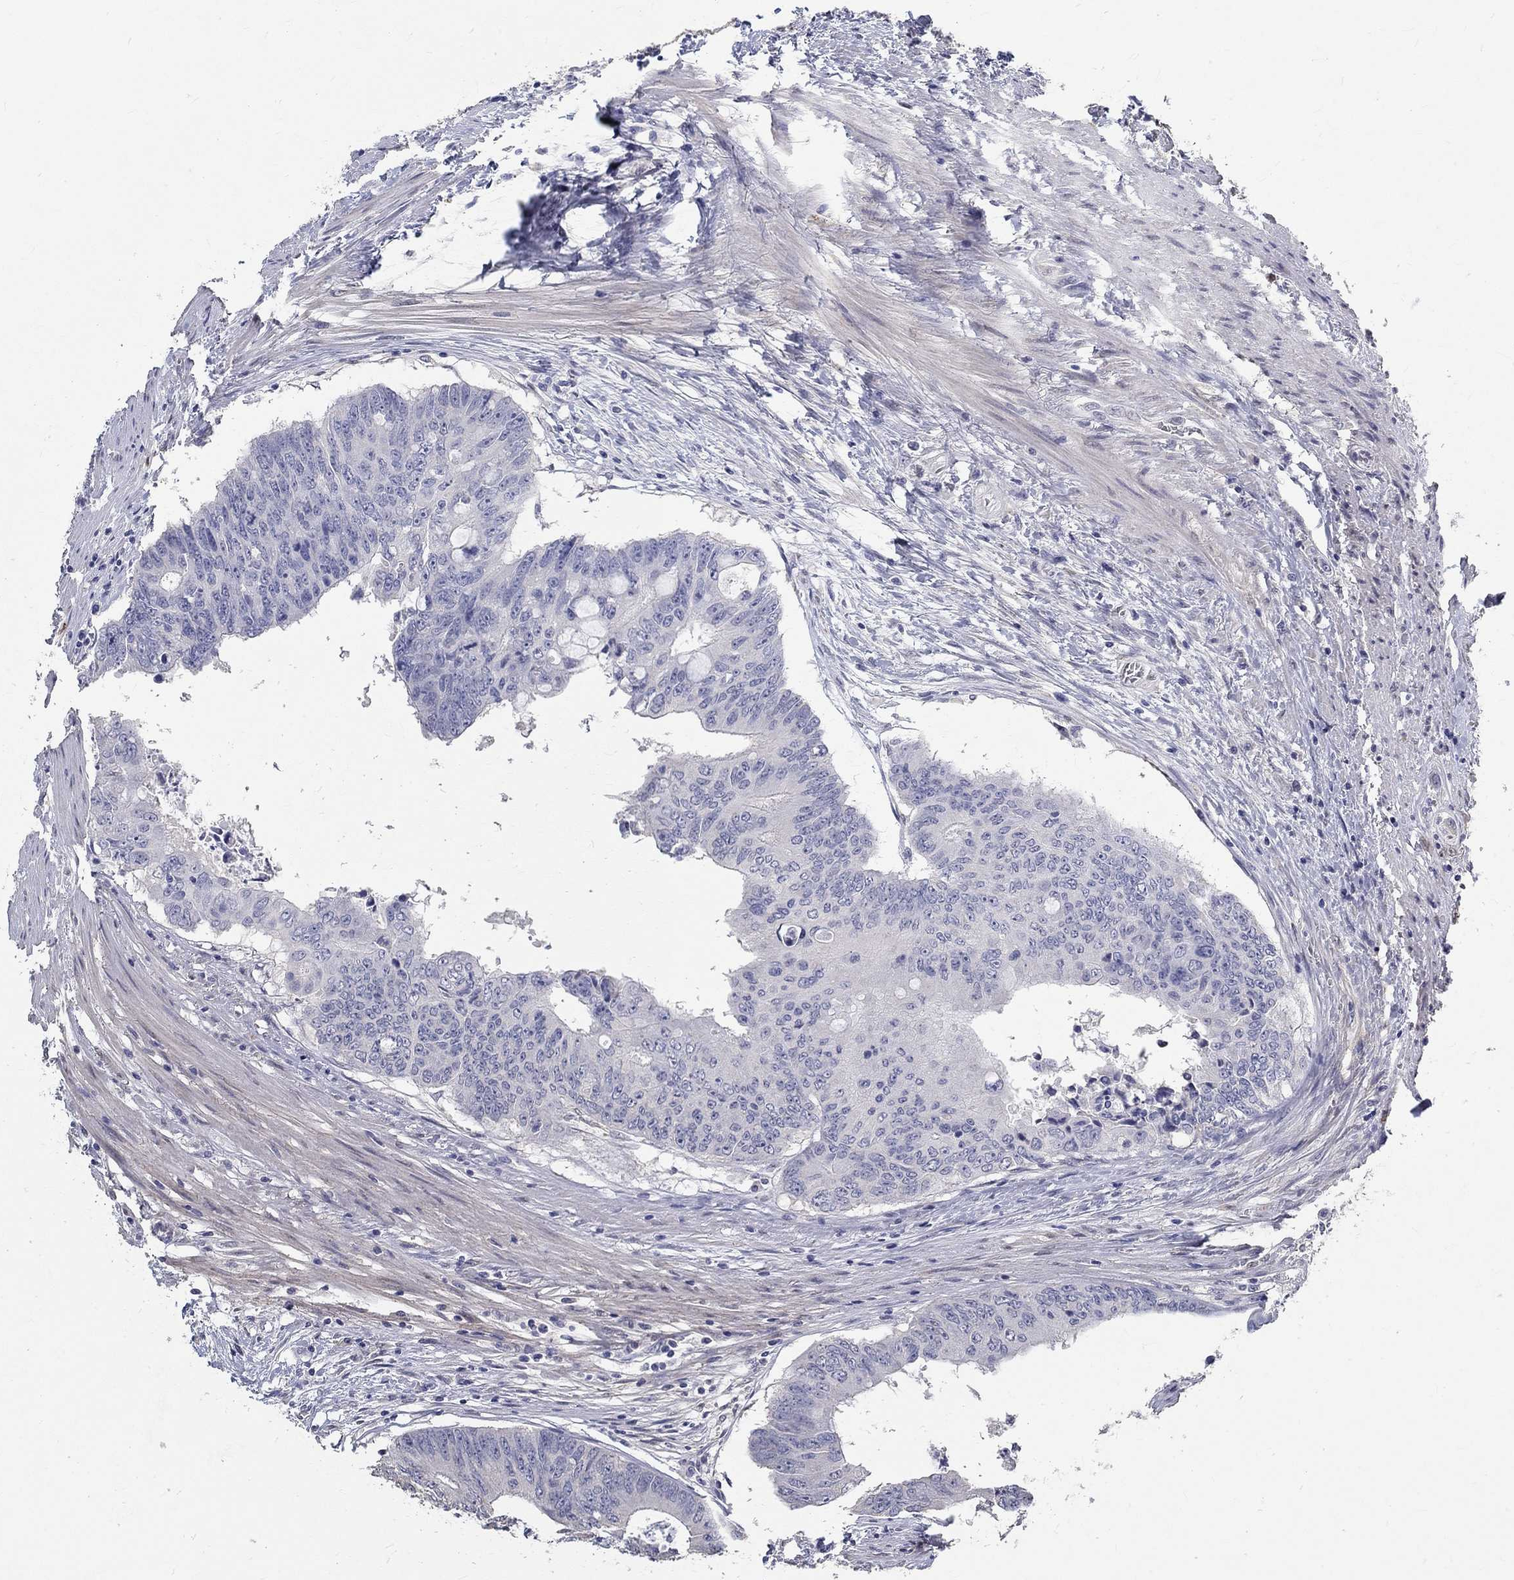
{"staining": {"intensity": "negative", "quantity": "none", "location": "none"}, "tissue": "colorectal cancer", "cell_type": "Tumor cells", "image_type": "cancer", "snomed": [{"axis": "morphology", "description": "Adenocarcinoma, NOS"}, {"axis": "topography", "description": "Rectum"}], "caption": "An immunohistochemistry (IHC) histopathology image of colorectal cancer is shown. There is no staining in tumor cells of colorectal cancer. Brightfield microscopy of immunohistochemistry stained with DAB (3,3'-diaminobenzidine) (brown) and hematoxylin (blue), captured at high magnification.", "gene": "FGF2", "patient": {"sex": "male", "age": 59}}